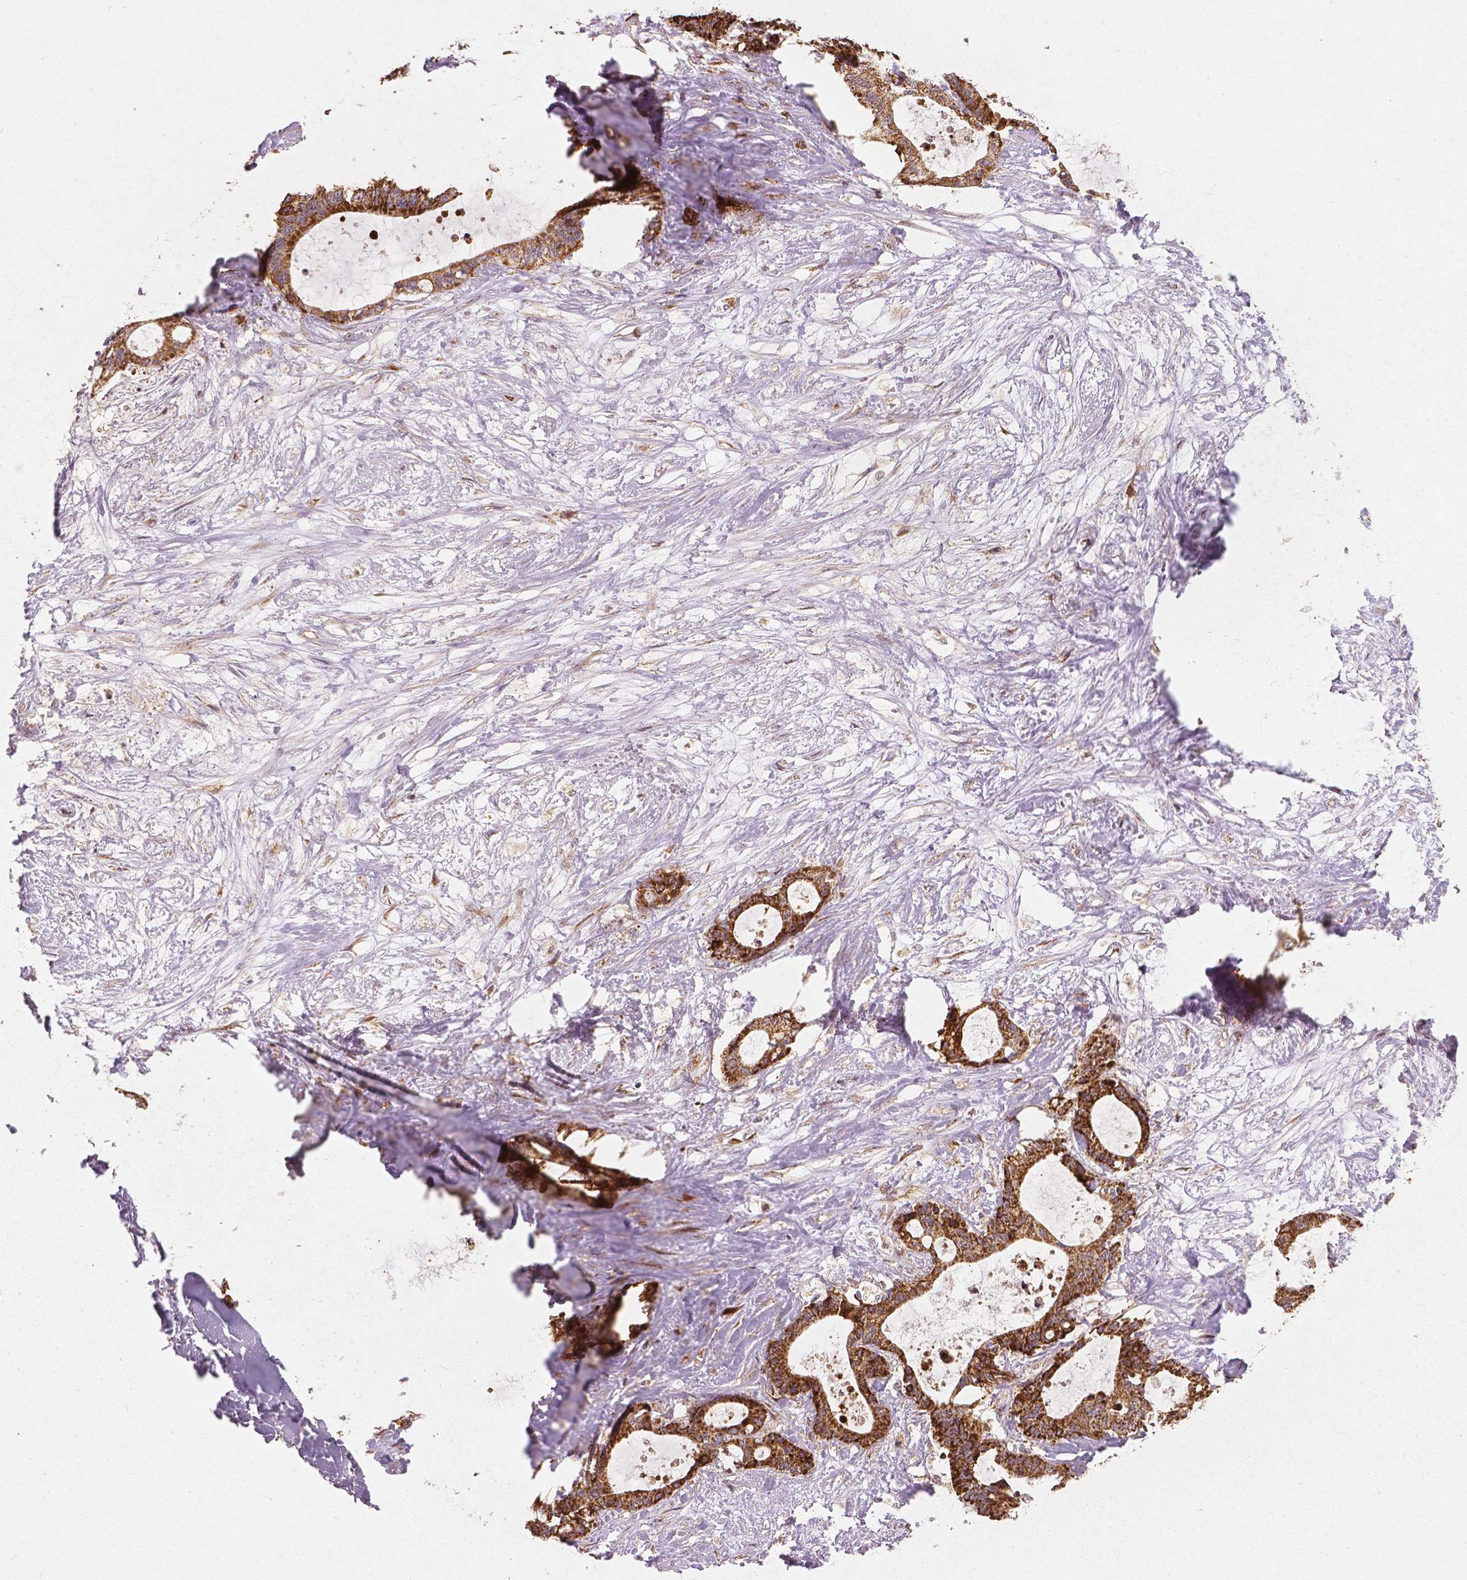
{"staining": {"intensity": "strong", "quantity": ">75%", "location": "cytoplasmic/membranous"}, "tissue": "liver cancer", "cell_type": "Tumor cells", "image_type": "cancer", "snomed": [{"axis": "morphology", "description": "Normal tissue, NOS"}, {"axis": "morphology", "description": "Cholangiocarcinoma"}, {"axis": "topography", "description": "Liver"}, {"axis": "topography", "description": "Peripheral nerve tissue"}], "caption": "The image demonstrates staining of liver cancer, revealing strong cytoplasmic/membranous protein positivity (brown color) within tumor cells. (DAB = brown stain, brightfield microscopy at high magnification).", "gene": "PGAM5", "patient": {"sex": "female", "age": 73}}